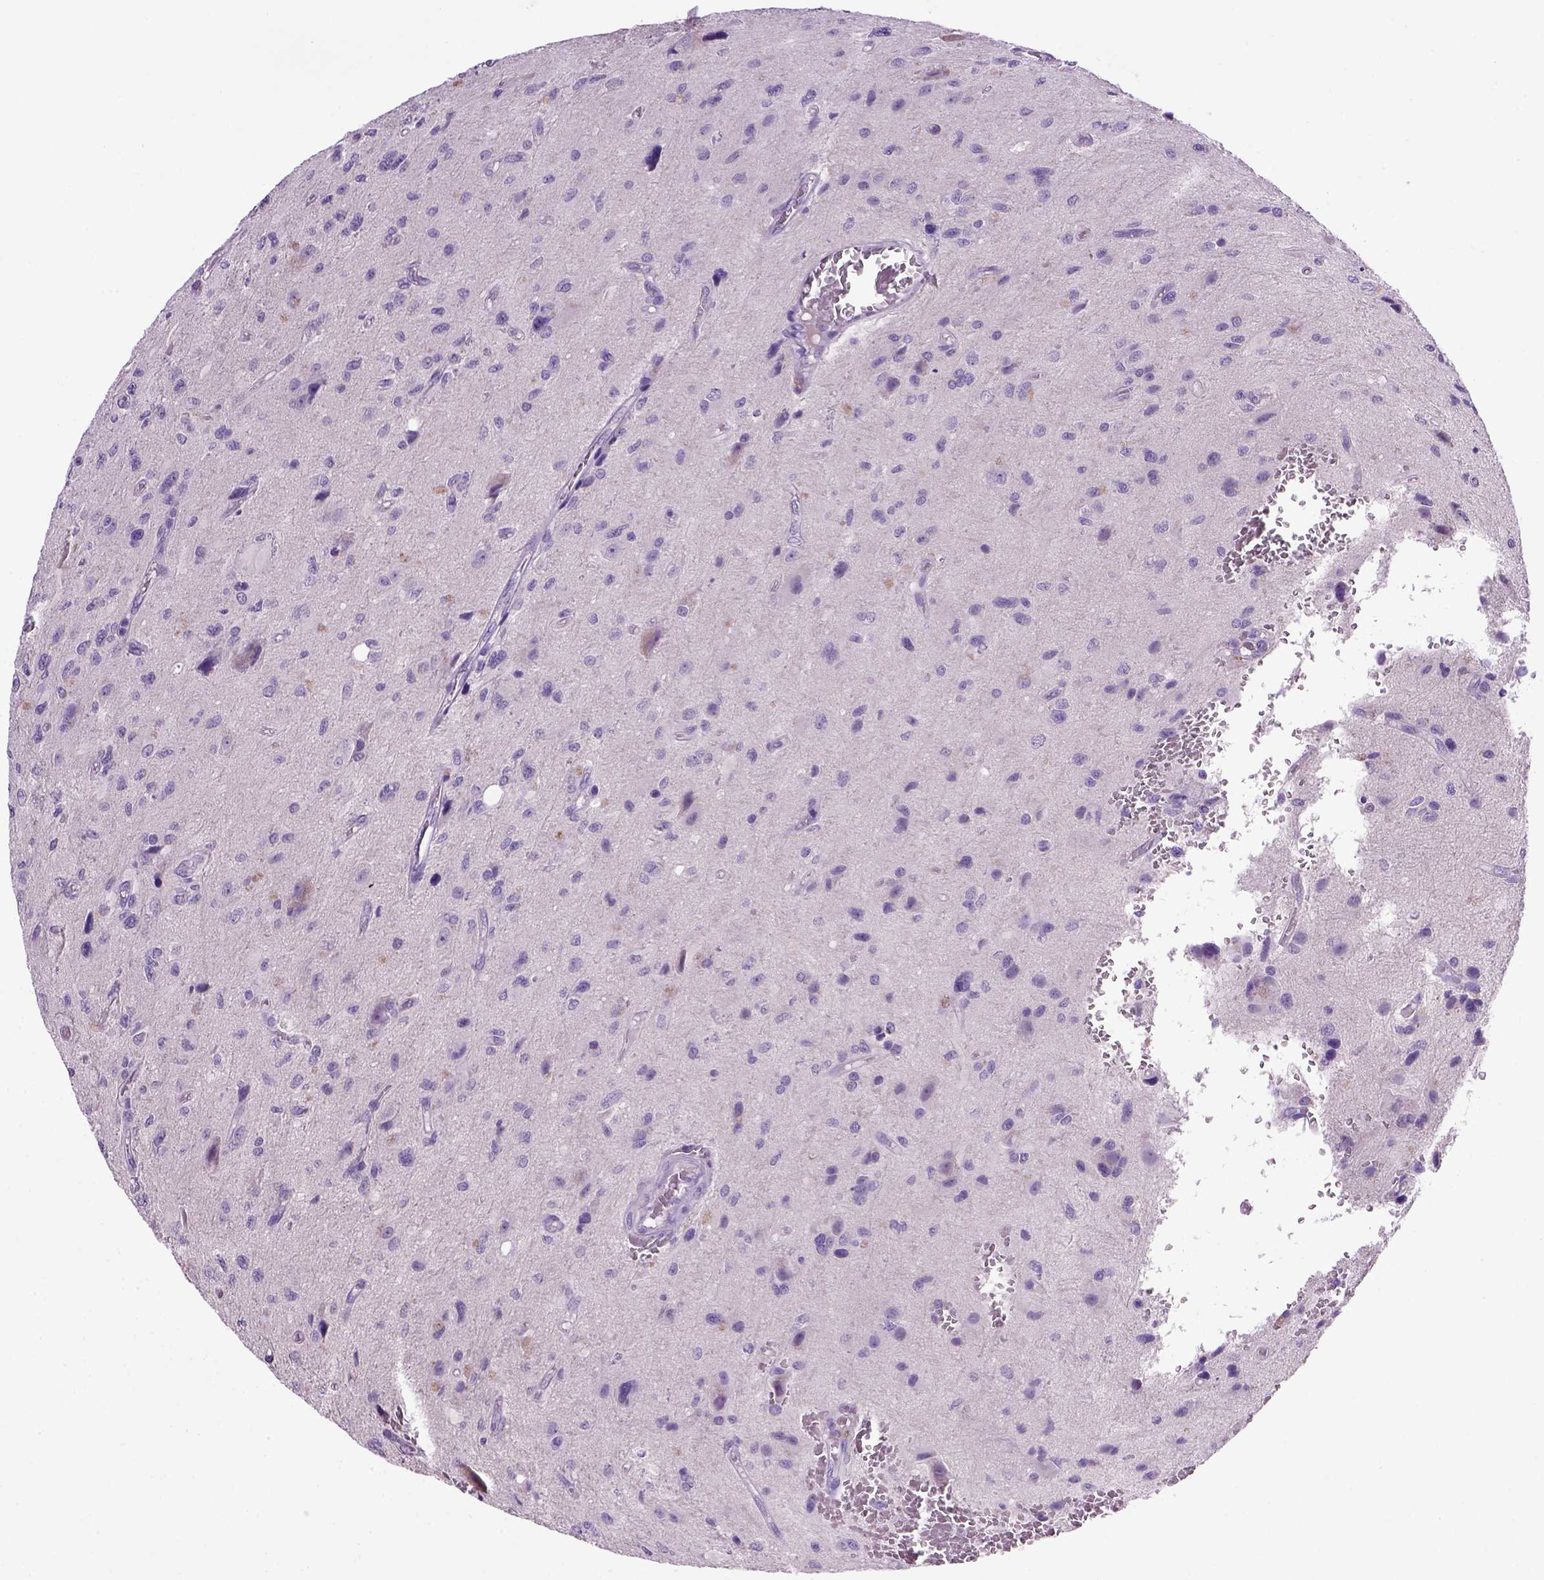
{"staining": {"intensity": "negative", "quantity": "none", "location": "none"}, "tissue": "glioma", "cell_type": "Tumor cells", "image_type": "cancer", "snomed": [{"axis": "morphology", "description": "Glioma, malignant, NOS"}, {"axis": "morphology", "description": "Glioma, malignant, High grade"}, {"axis": "topography", "description": "Brain"}], "caption": "IHC of malignant glioma (high-grade) displays no expression in tumor cells.", "gene": "CDH1", "patient": {"sex": "female", "age": 71}}